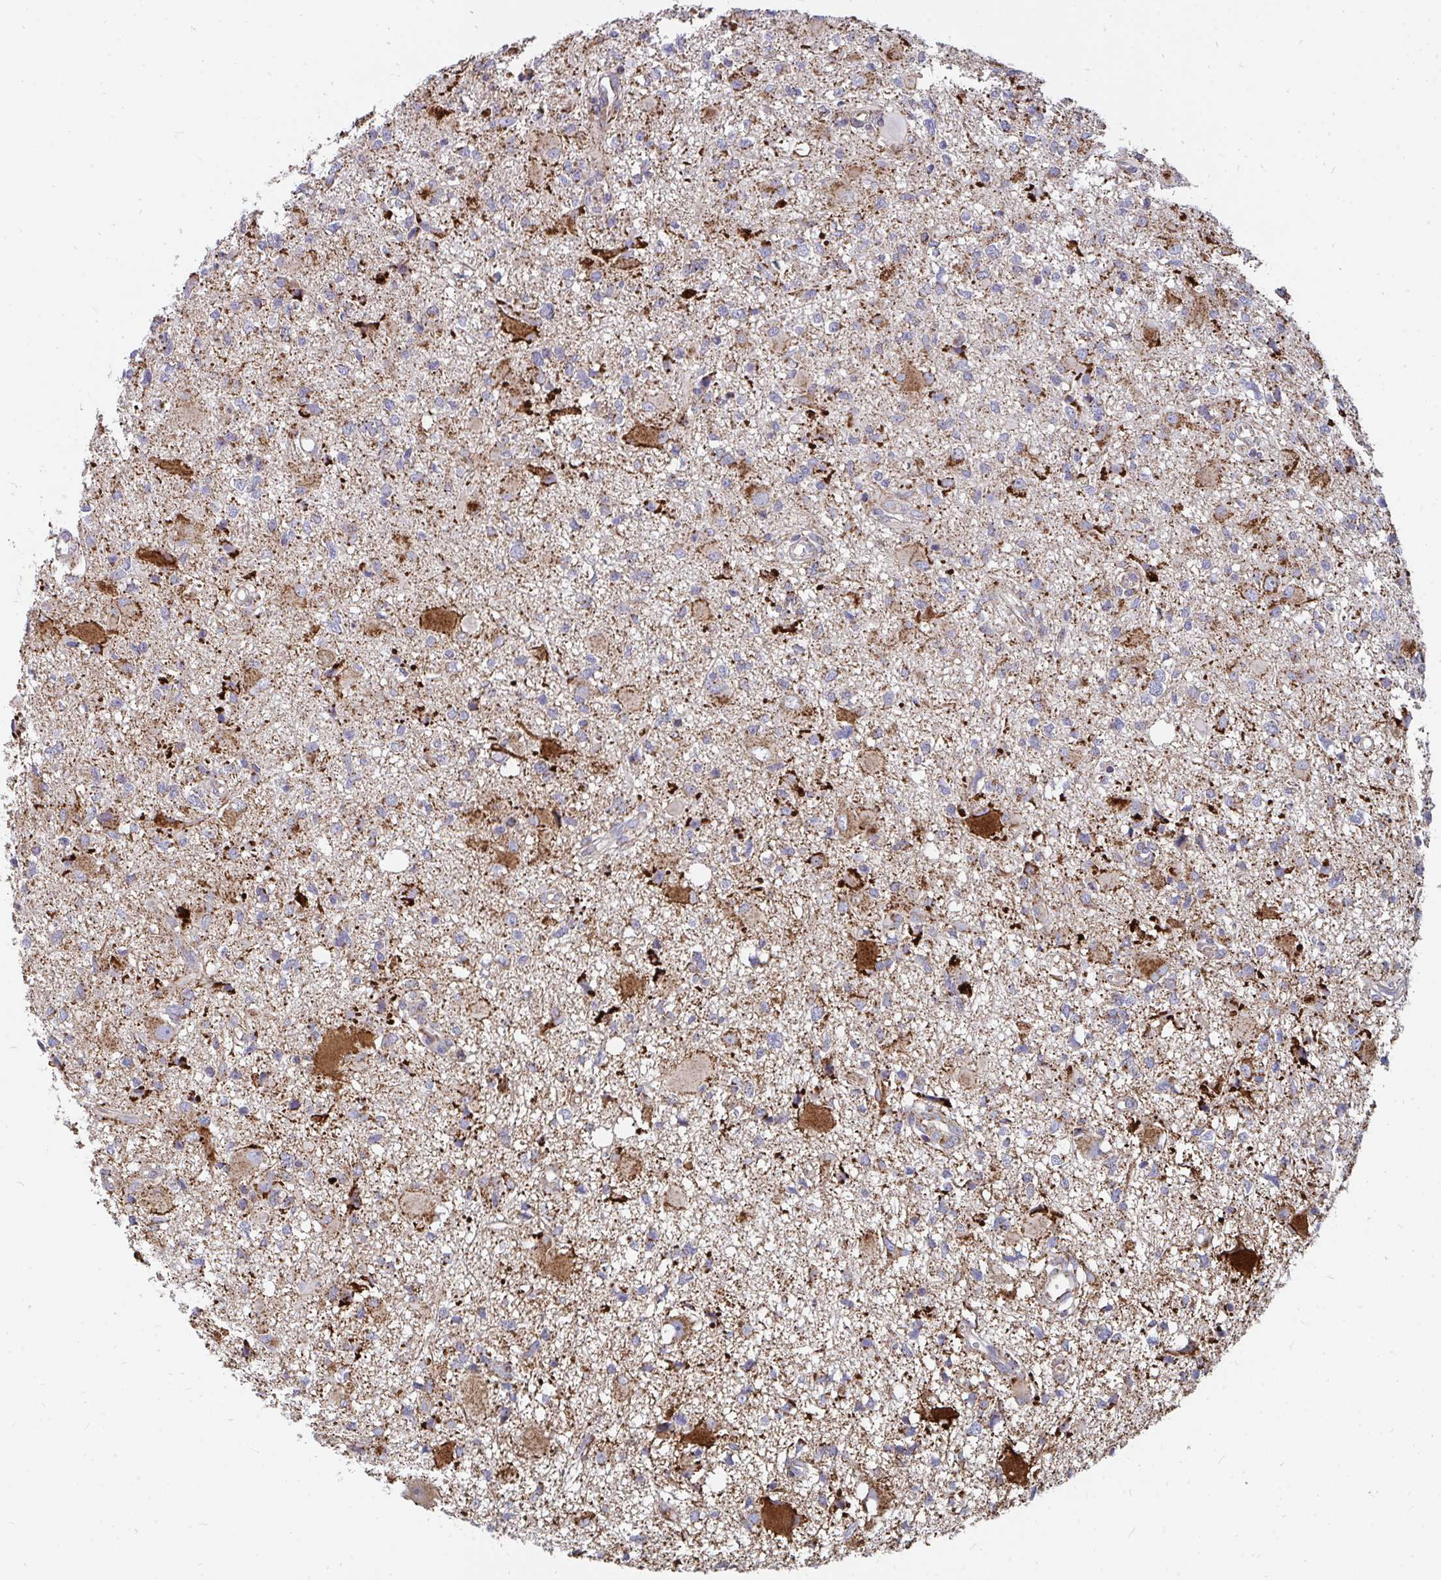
{"staining": {"intensity": "strong", "quantity": "25%-75%", "location": "cytoplasmic/membranous"}, "tissue": "glioma", "cell_type": "Tumor cells", "image_type": "cancer", "snomed": [{"axis": "morphology", "description": "Glioma, malignant, High grade"}, {"axis": "topography", "description": "Brain"}], "caption": "Immunohistochemistry micrograph of human malignant high-grade glioma stained for a protein (brown), which demonstrates high levels of strong cytoplasmic/membranous staining in about 25%-75% of tumor cells.", "gene": "PC", "patient": {"sex": "male", "age": 54}}